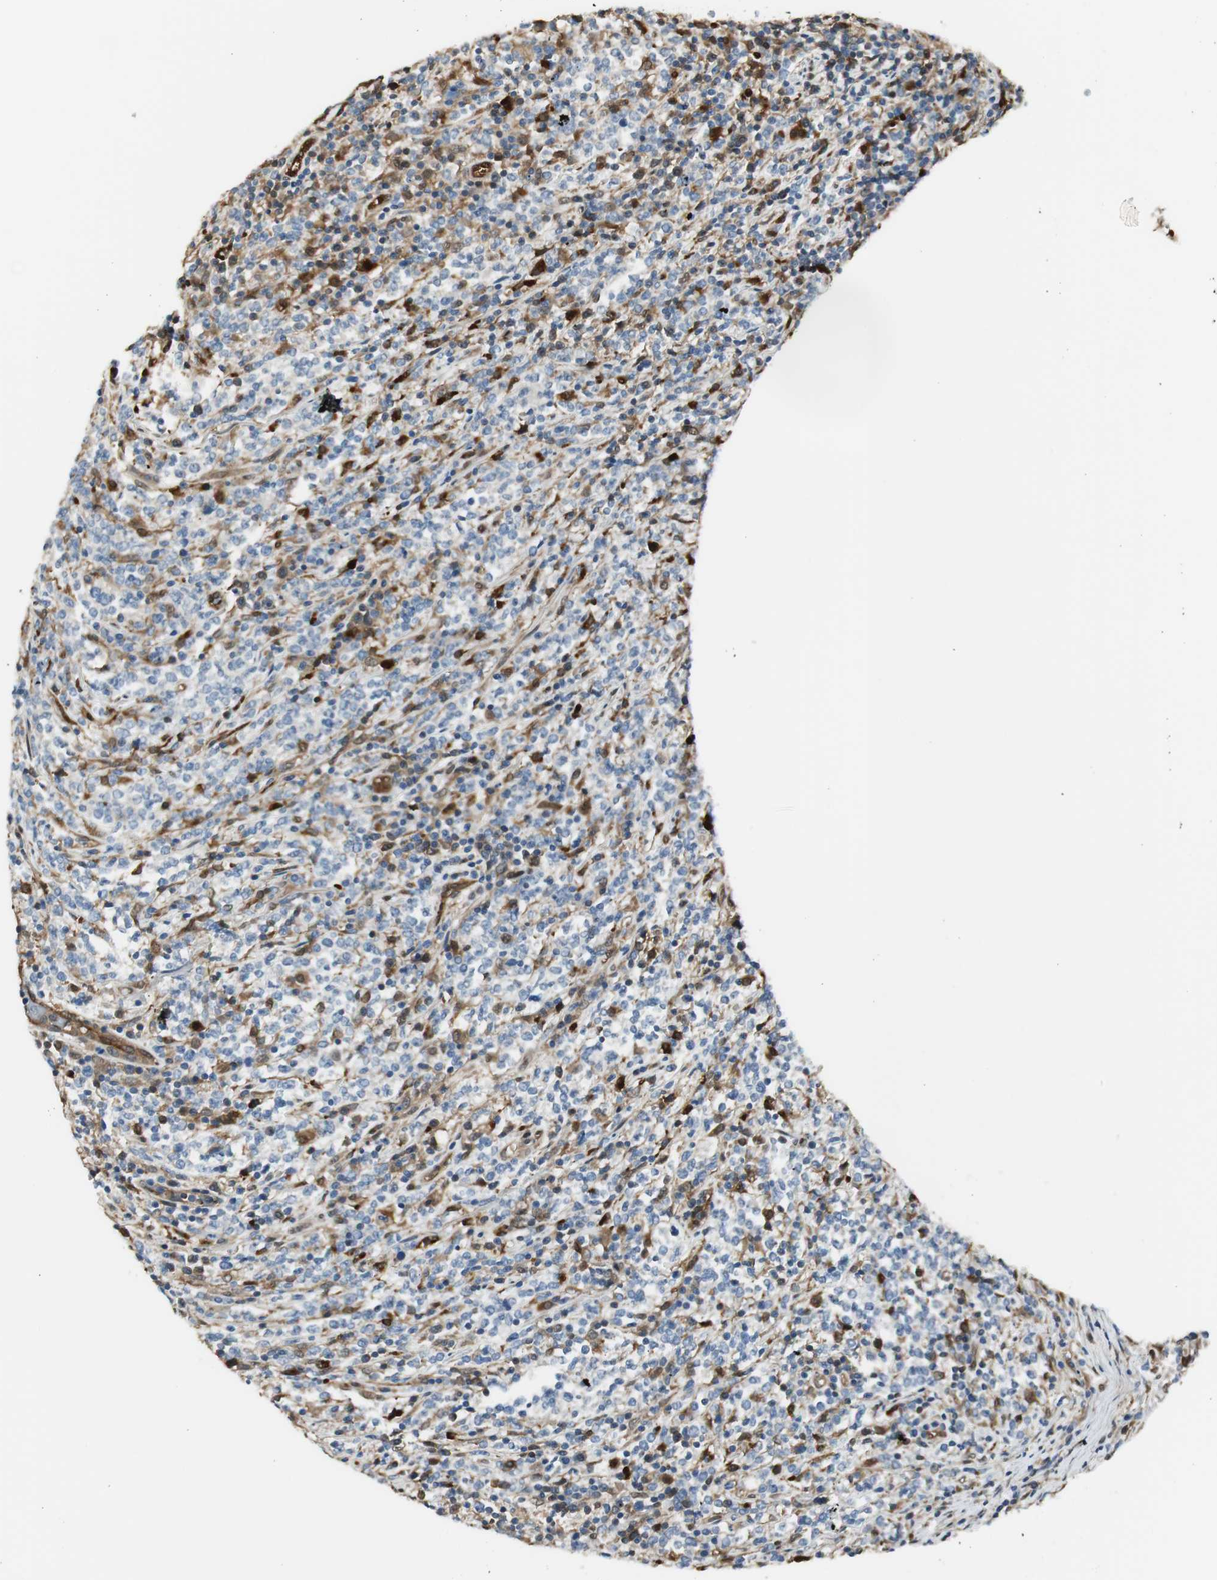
{"staining": {"intensity": "negative", "quantity": "none", "location": "none"}, "tissue": "lymphoma", "cell_type": "Tumor cells", "image_type": "cancer", "snomed": [{"axis": "morphology", "description": "Malignant lymphoma, non-Hodgkin's type, High grade"}, {"axis": "topography", "description": "Soft tissue"}], "caption": "High magnification brightfield microscopy of lymphoma stained with DAB (brown) and counterstained with hematoxylin (blue): tumor cells show no significant expression. Brightfield microscopy of IHC stained with DAB (brown) and hematoxylin (blue), captured at high magnification.", "gene": "SERPINB6", "patient": {"sex": "male", "age": 18}}